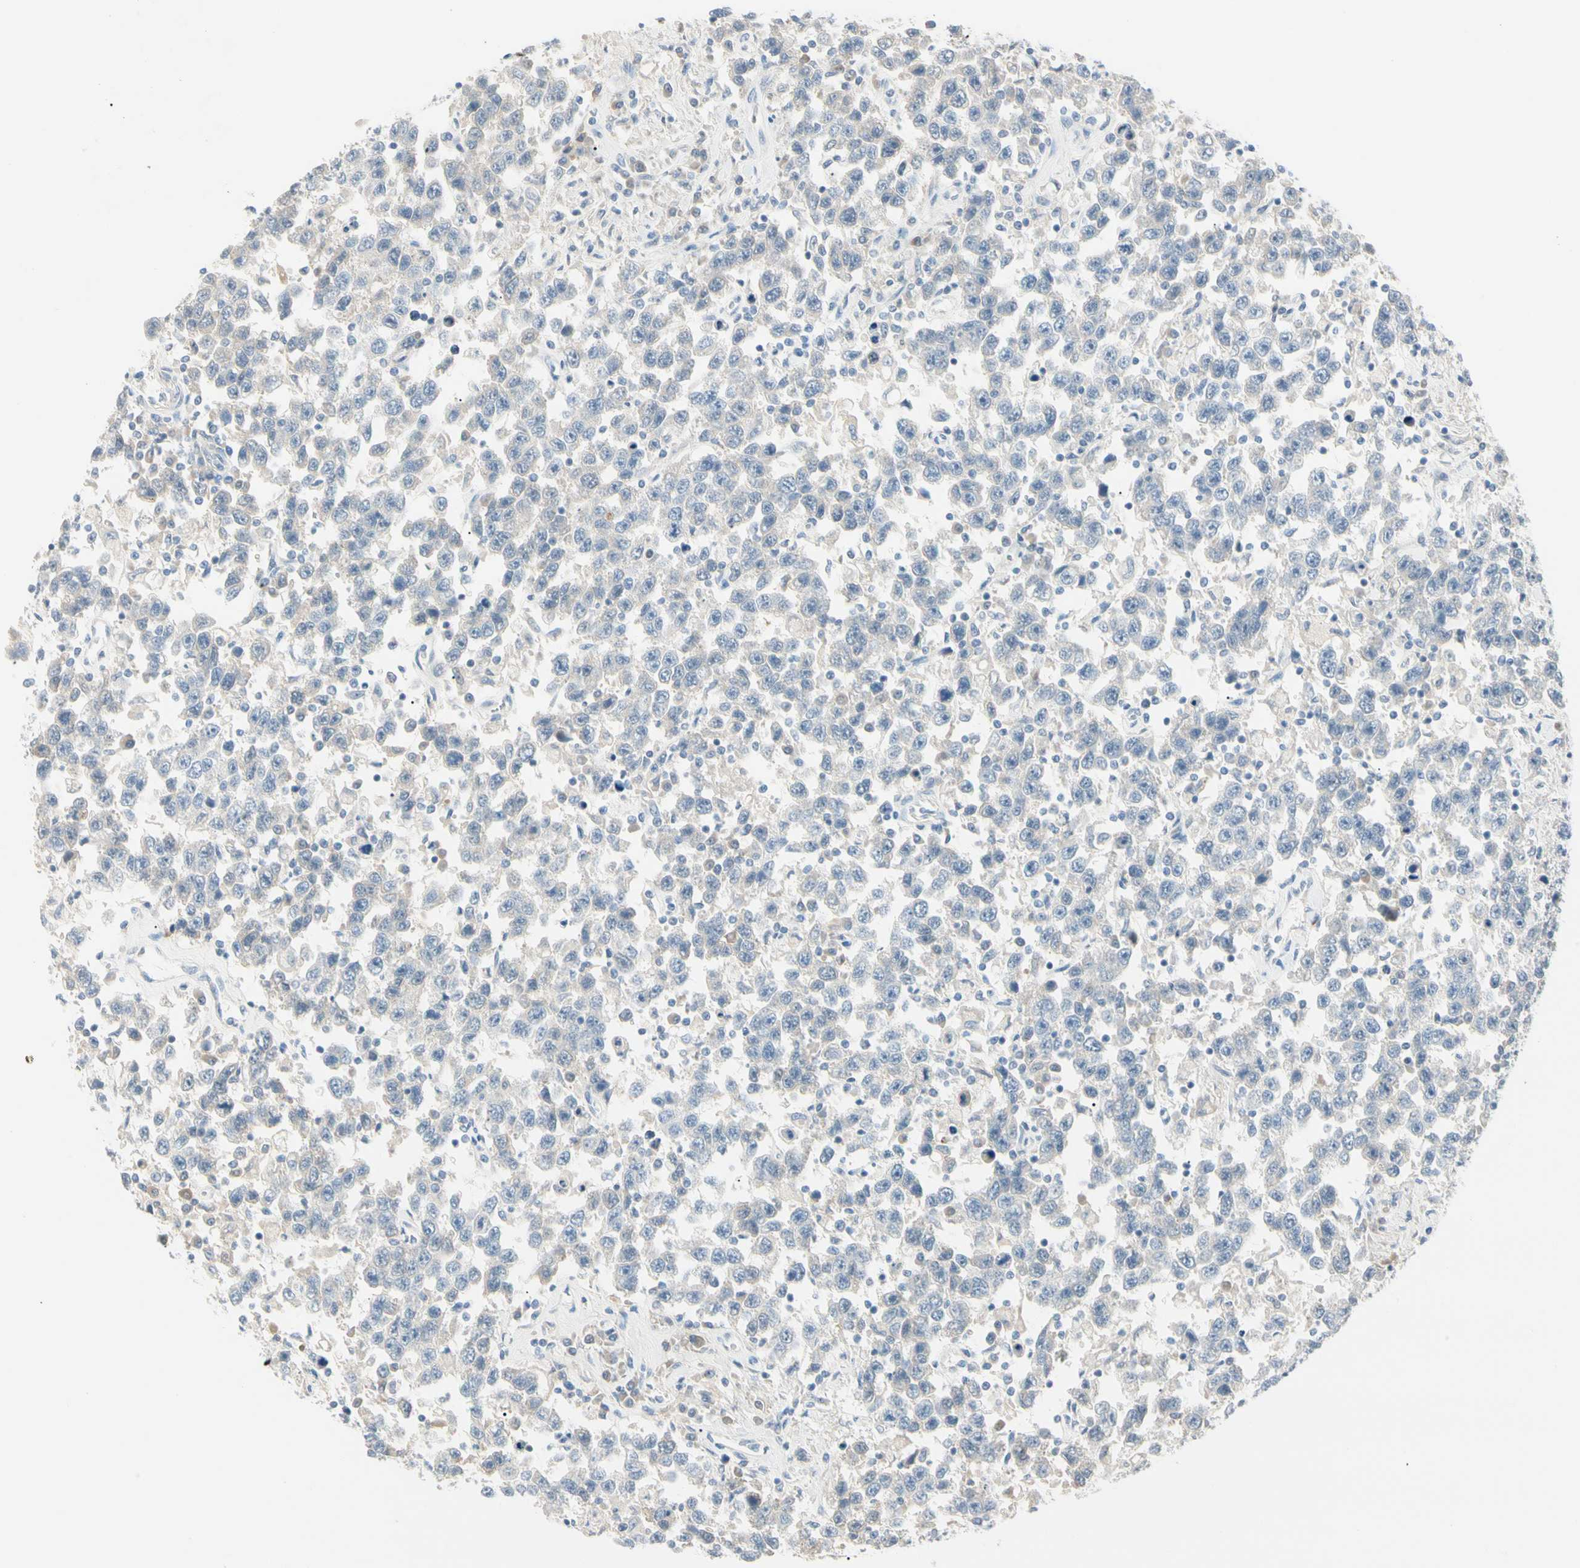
{"staining": {"intensity": "negative", "quantity": "none", "location": "none"}, "tissue": "testis cancer", "cell_type": "Tumor cells", "image_type": "cancer", "snomed": [{"axis": "morphology", "description": "Seminoma, NOS"}, {"axis": "topography", "description": "Testis"}], "caption": "Protein analysis of seminoma (testis) displays no significant expression in tumor cells.", "gene": "ALDH18A1", "patient": {"sex": "male", "age": 41}}